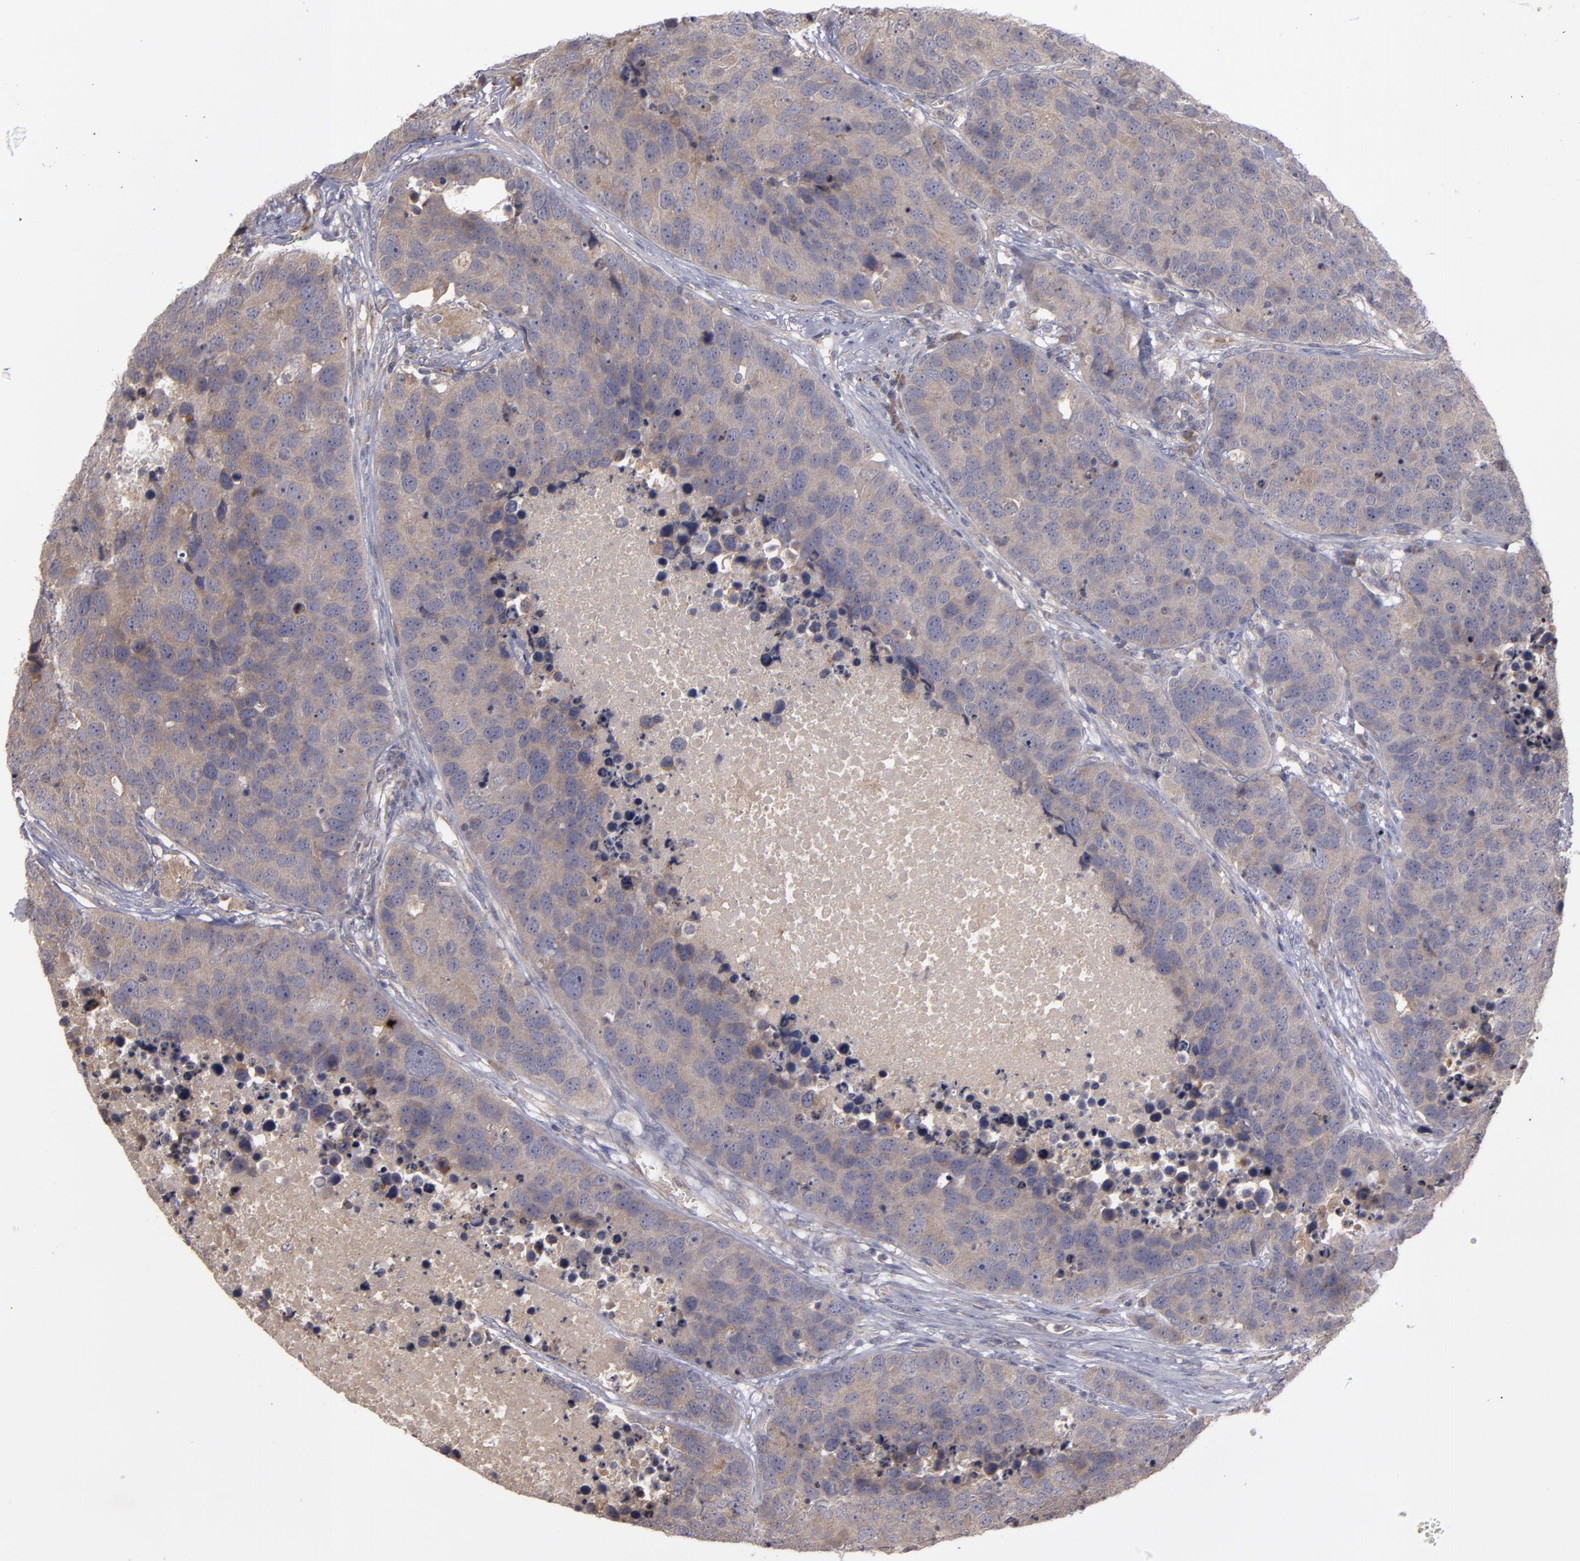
{"staining": {"intensity": "weak", "quantity": ">75%", "location": "cytoplasmic/membranous"}, "tissue": "carcinoid", "cell_type": "Tumor cells", "image_type": "cancer", "snomed": [{"axis": "morphology", "description": "Carcinoid, malignant, NOS"}, {"axis": "topography", "description": "Lung"}], "caption": "The image demonstrates immunohistochemical staining of malignant carcinoid. There is weak cytoplasmic/membranous expression is seen in about >75% of tumor cells.", "gene": "MMP11", "patient": {"sex": "male", "age": 60}}